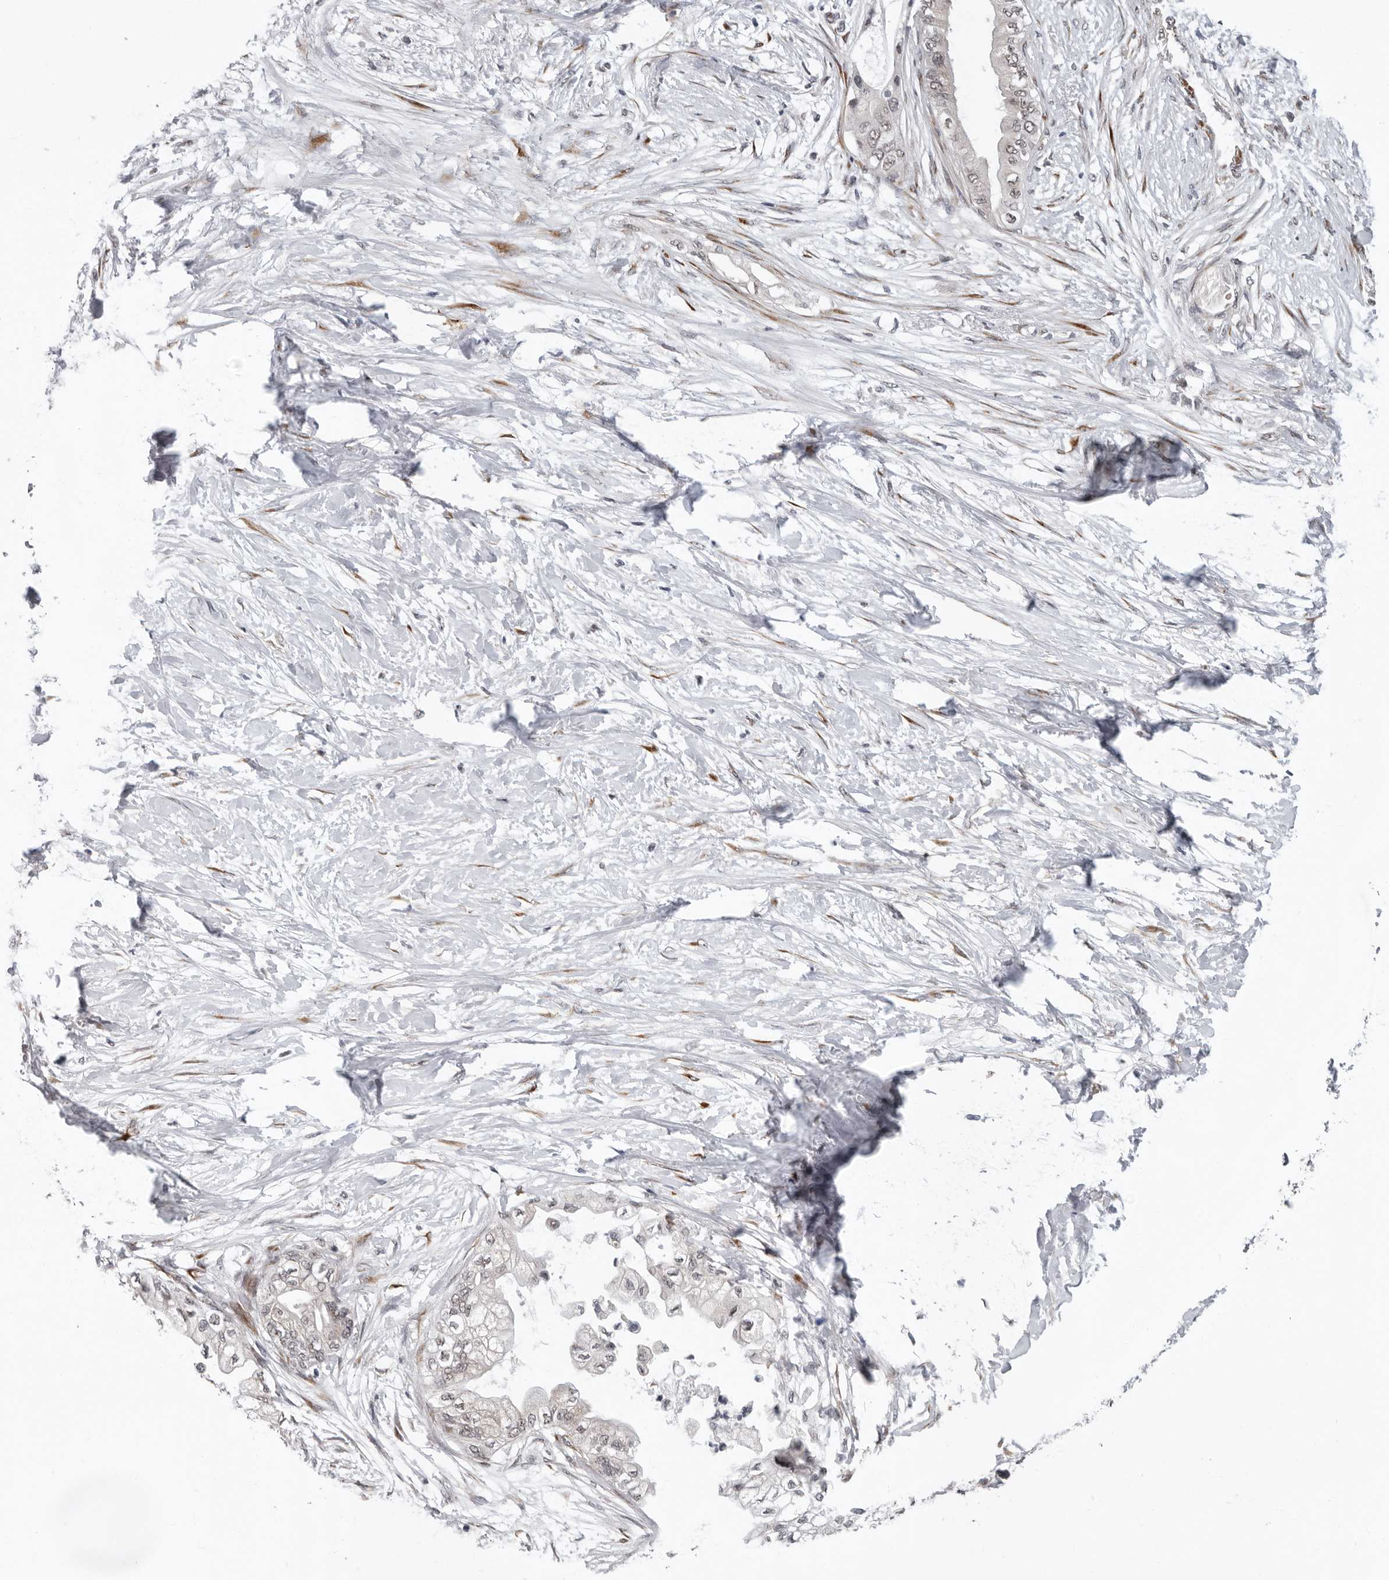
{"staining": {"intensity": "negative", "quantity": "none", "location": "none"}, "tissue": "pancreatic cancer", "cell_type": "Tumor cells", "image_type": "cancer", "snomed": [{"axis": "morphology", "description": "Normal tissue, NOS"}, {"axis": "morphology", "description": "Adenocarcinoma, NOS"}, {"axis": "topography", "description": "Pancreas"}, {"axis": "topography", "description": "Duodenum"}], "caption": "This is an immunohistochemistry image of human pancreatic adenocarcinoma. There is no staining in tumor cells.", "gene": "RALGPS2", "patient": {"sex": "female", "age": 60}}